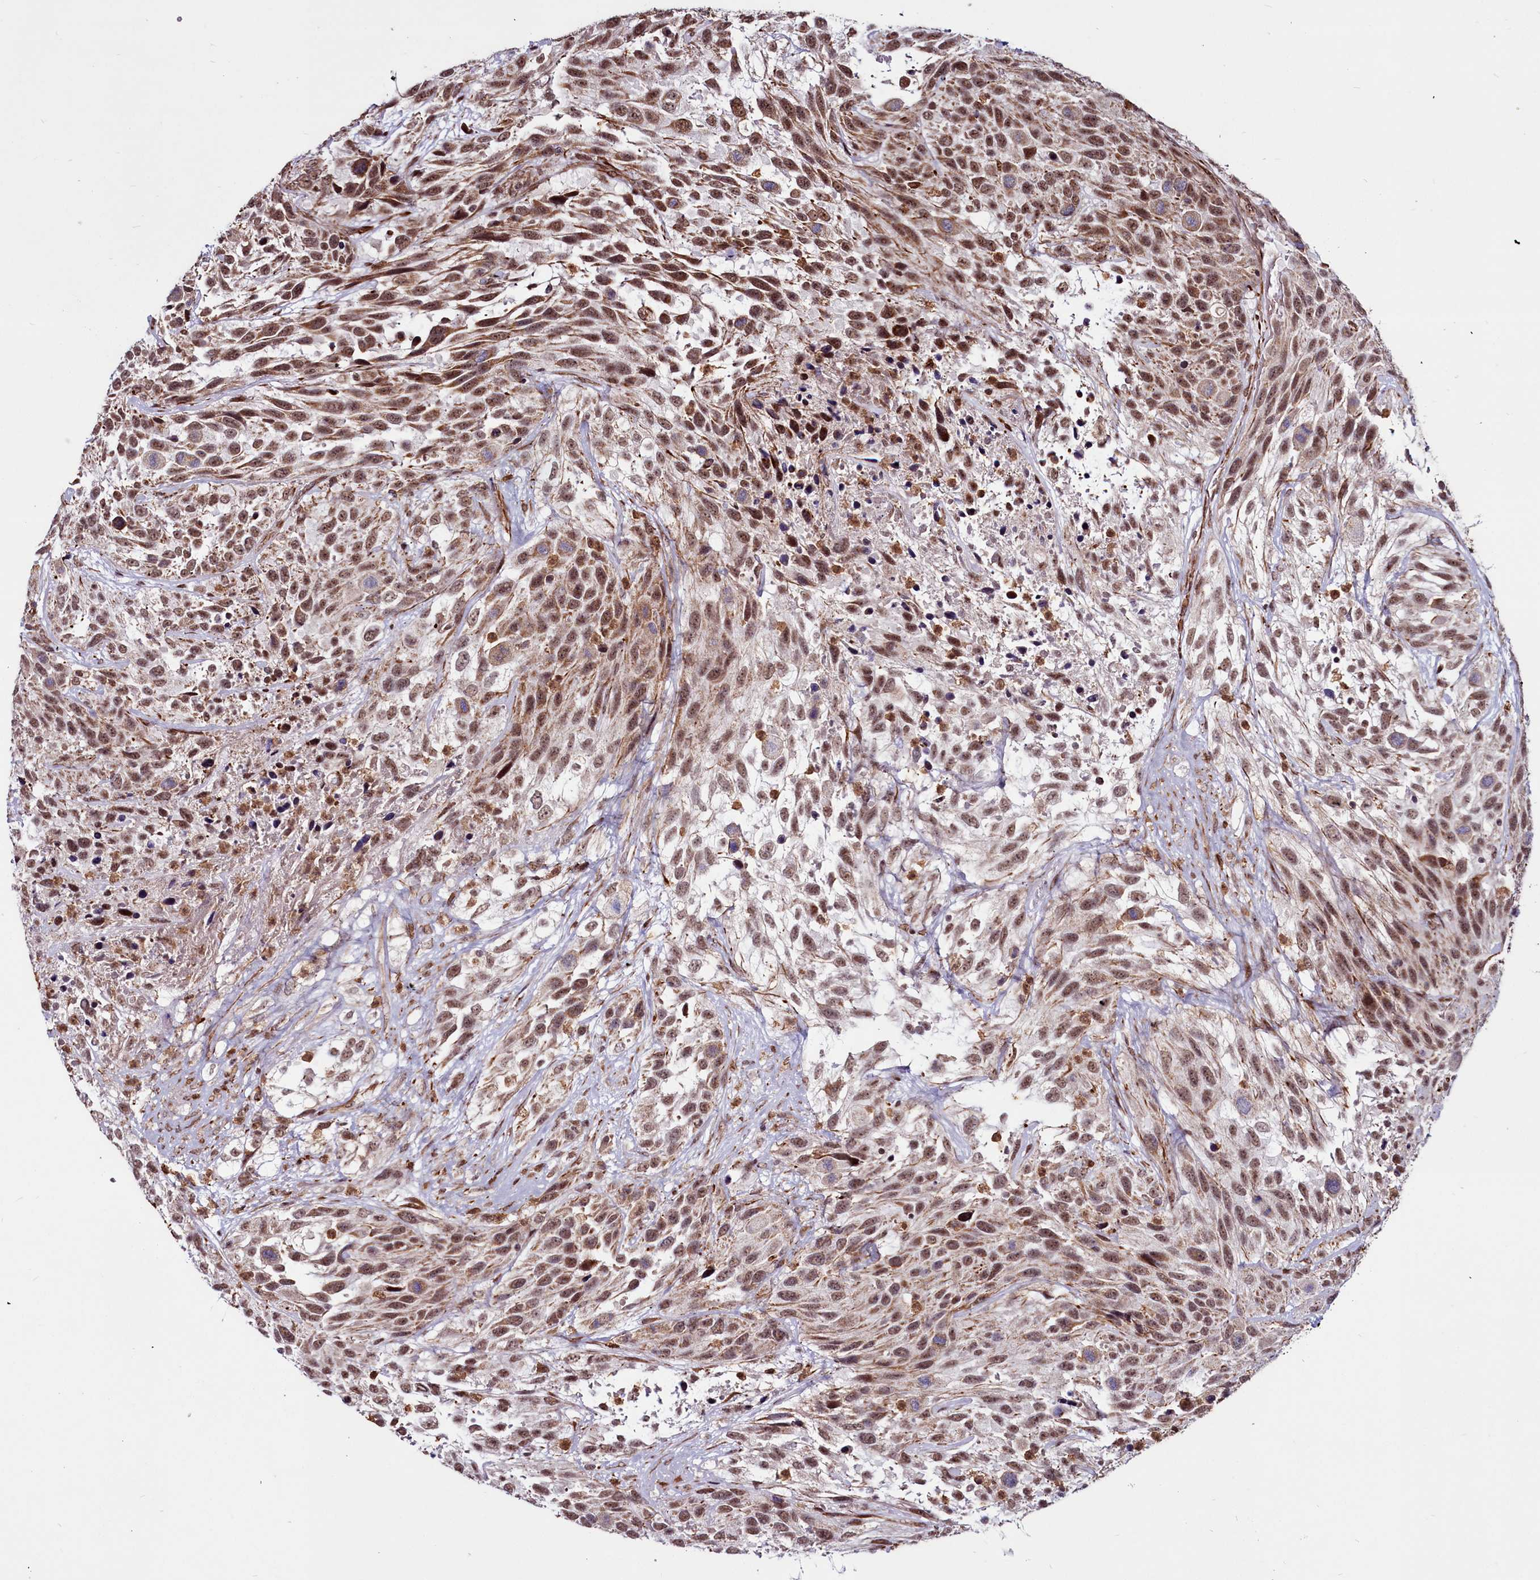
{"staining": {"intensity": "moderate", "quantity": ">75%", "location": "nuclear"}, "tissue": "urothelial cancer", "cell_type": "Tumor cells", "image_type": "cancer", "snomed": [{"axis": "morphology", "description": "Urothelial carcinoma, High grade"}, {"axis": "topography", "description": "Urinary bladder"}], "caption": "The immunohistochemical stain labels moderate nuclear positivity in tumor cells of urothelial carcinoma (high-grade) tissue. The staining is performed using DAB (3,3'-diaminobenzidine) brown chromogen to label protein expression. The nuclei are counter-stained blue using hematoxylin.", "gene": "CLK3", "patient": {"sex": "female", "age": 70}}